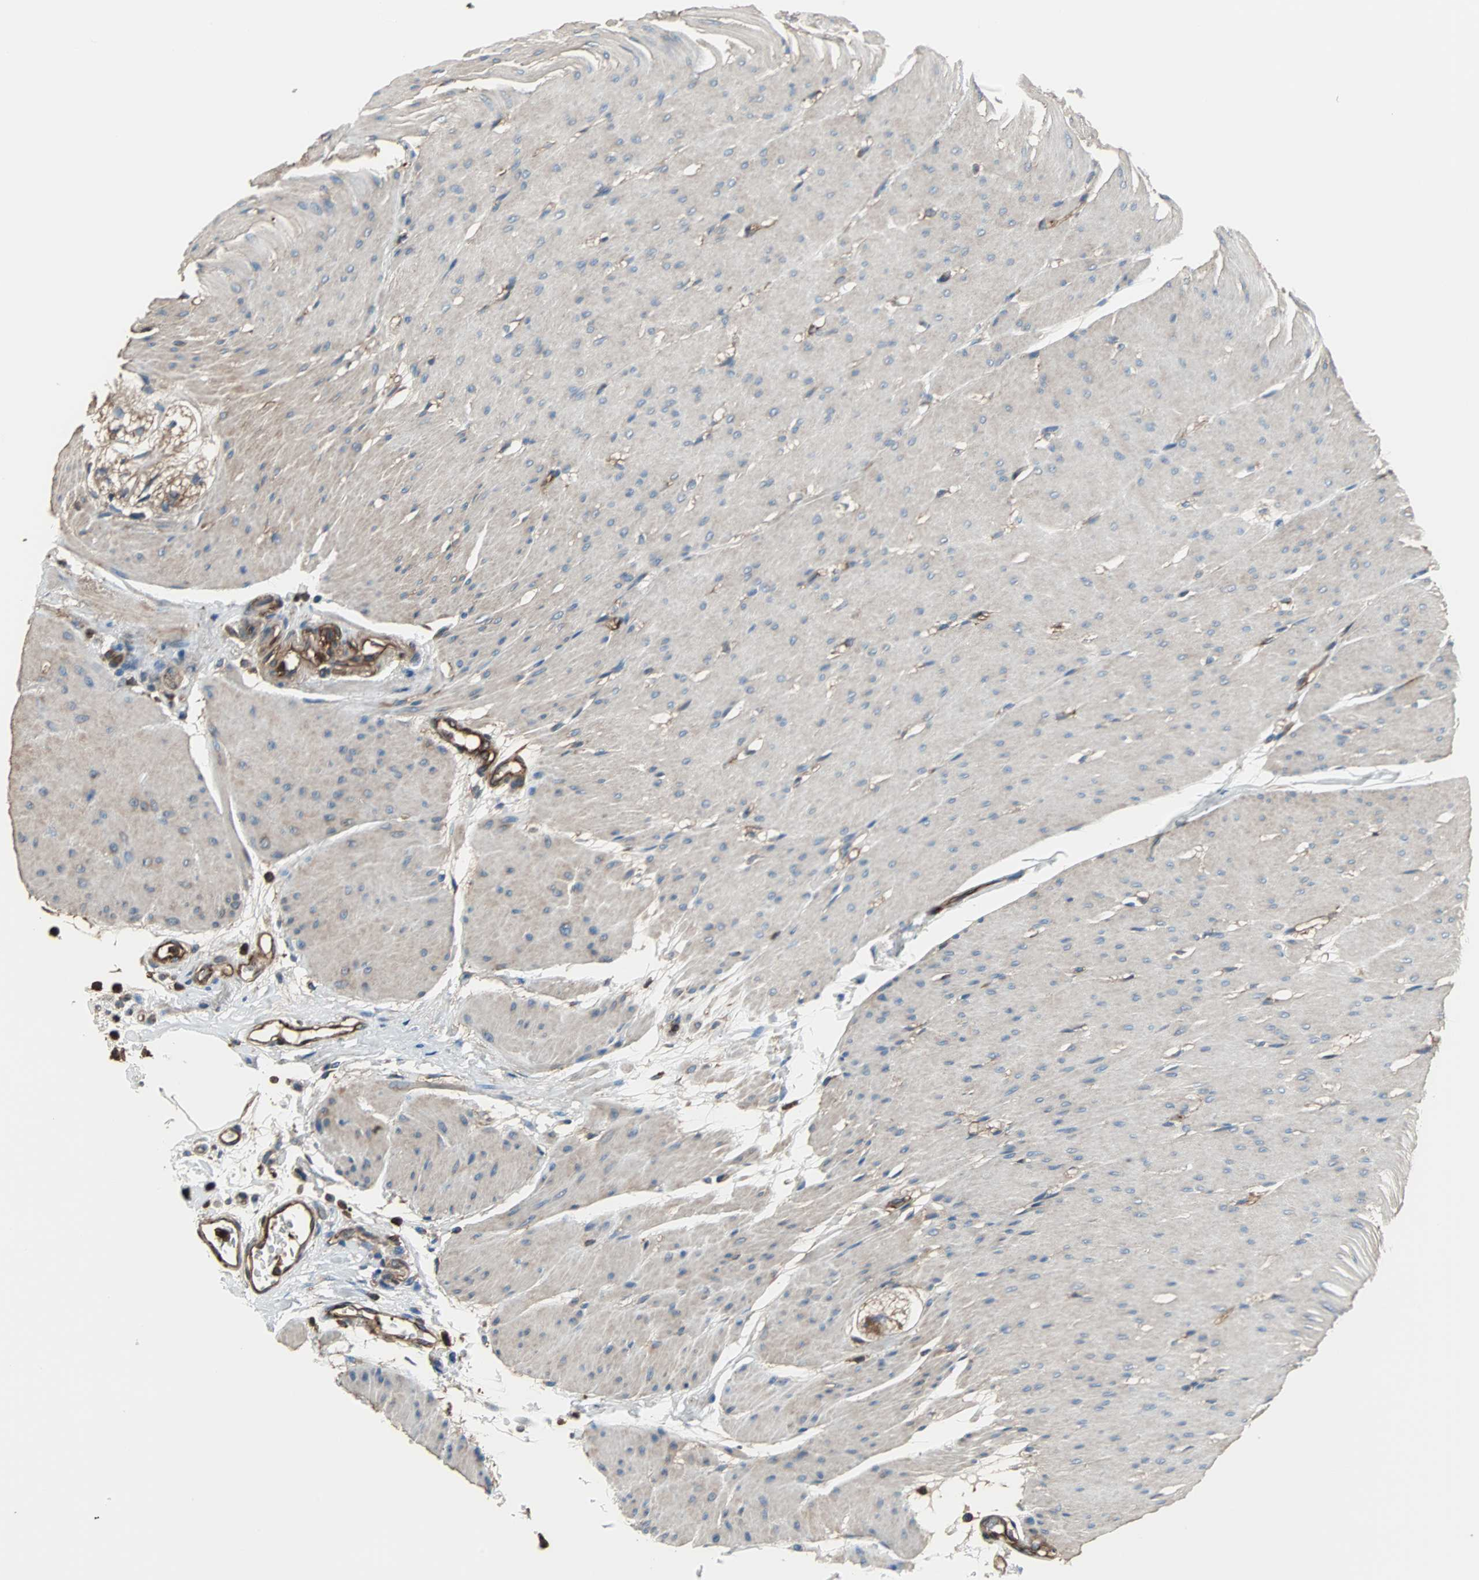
{"staining": {"intensity": "moderate", "quantity": ">75%", "location": "cytoplasmic/membranous"}, "tissue": "colon", "cell_type": "Endothelial cells", "image_type": "normal", "snomed": [{"axis": "morphology", "description": "Normal tissue, NOS"}, {"axis": "topography", "description": "Smooth muscle"}, {"axis": "topography", "description": "Colon"}], "caption": "Moderate cytoplasmic/membranous expression is appreciated in approximately >75% of endothelial cells in normal colon.", "gene": "ACTN1", "patient": {"sex": "male", "age": 67}}